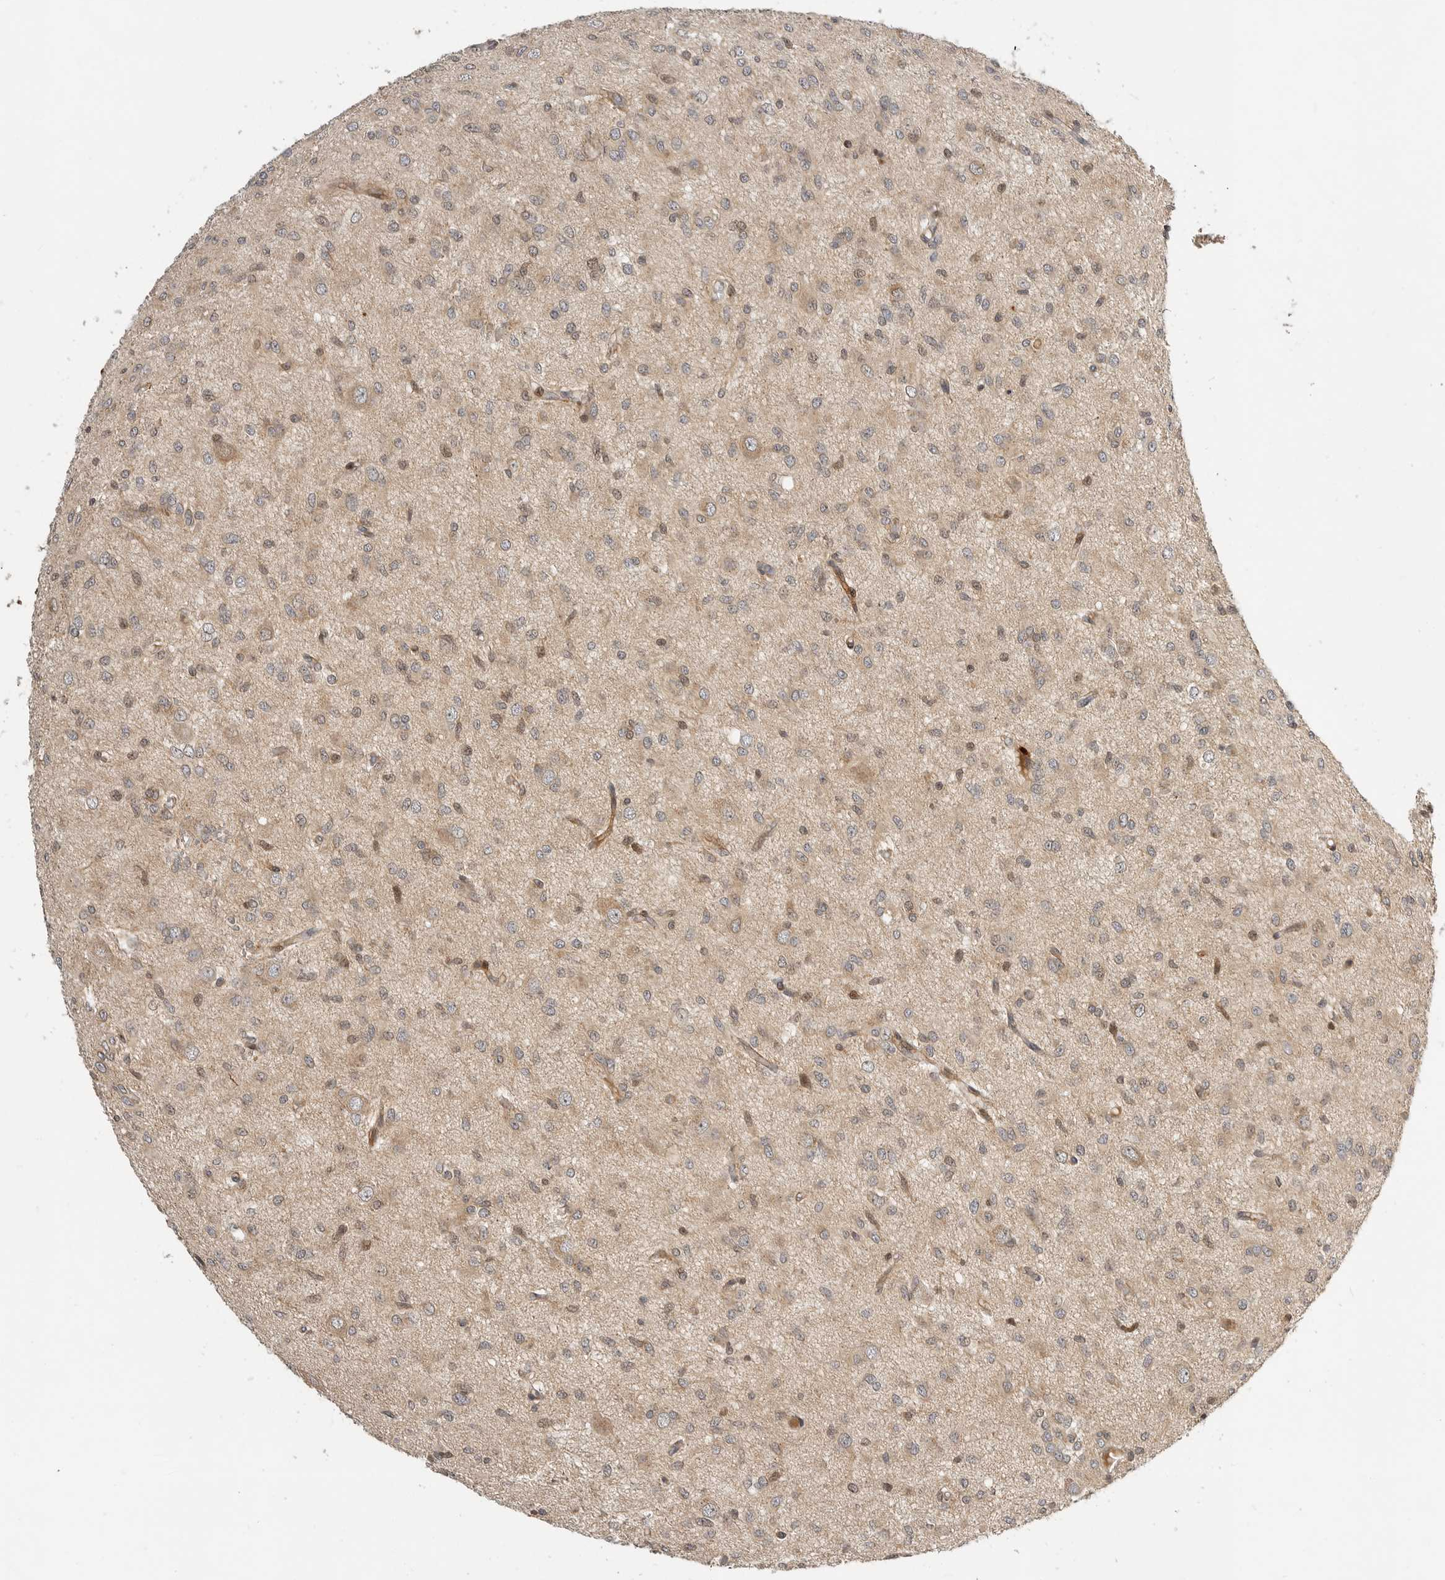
{"staining": {"intensity": "weak", "quantity": ">75%", "location": "cytoplasmic/membranous"}, "tissue": "glioma", "cell_type": "Tumor cells", "image_type": "cancer", "snomed": [{"axis": "morphology", "description": "Glioma, malignant, High grade"}, {"axis": "topography", "description": "Brain"}], "caption": "Tumor cells reveal weak cytoplasmic/membranous staining in approximately >75% of cells in malignant glioma (high-grade).", "gene": "CSNK1G3", "patient": {"sex": "female", "age": 59}}